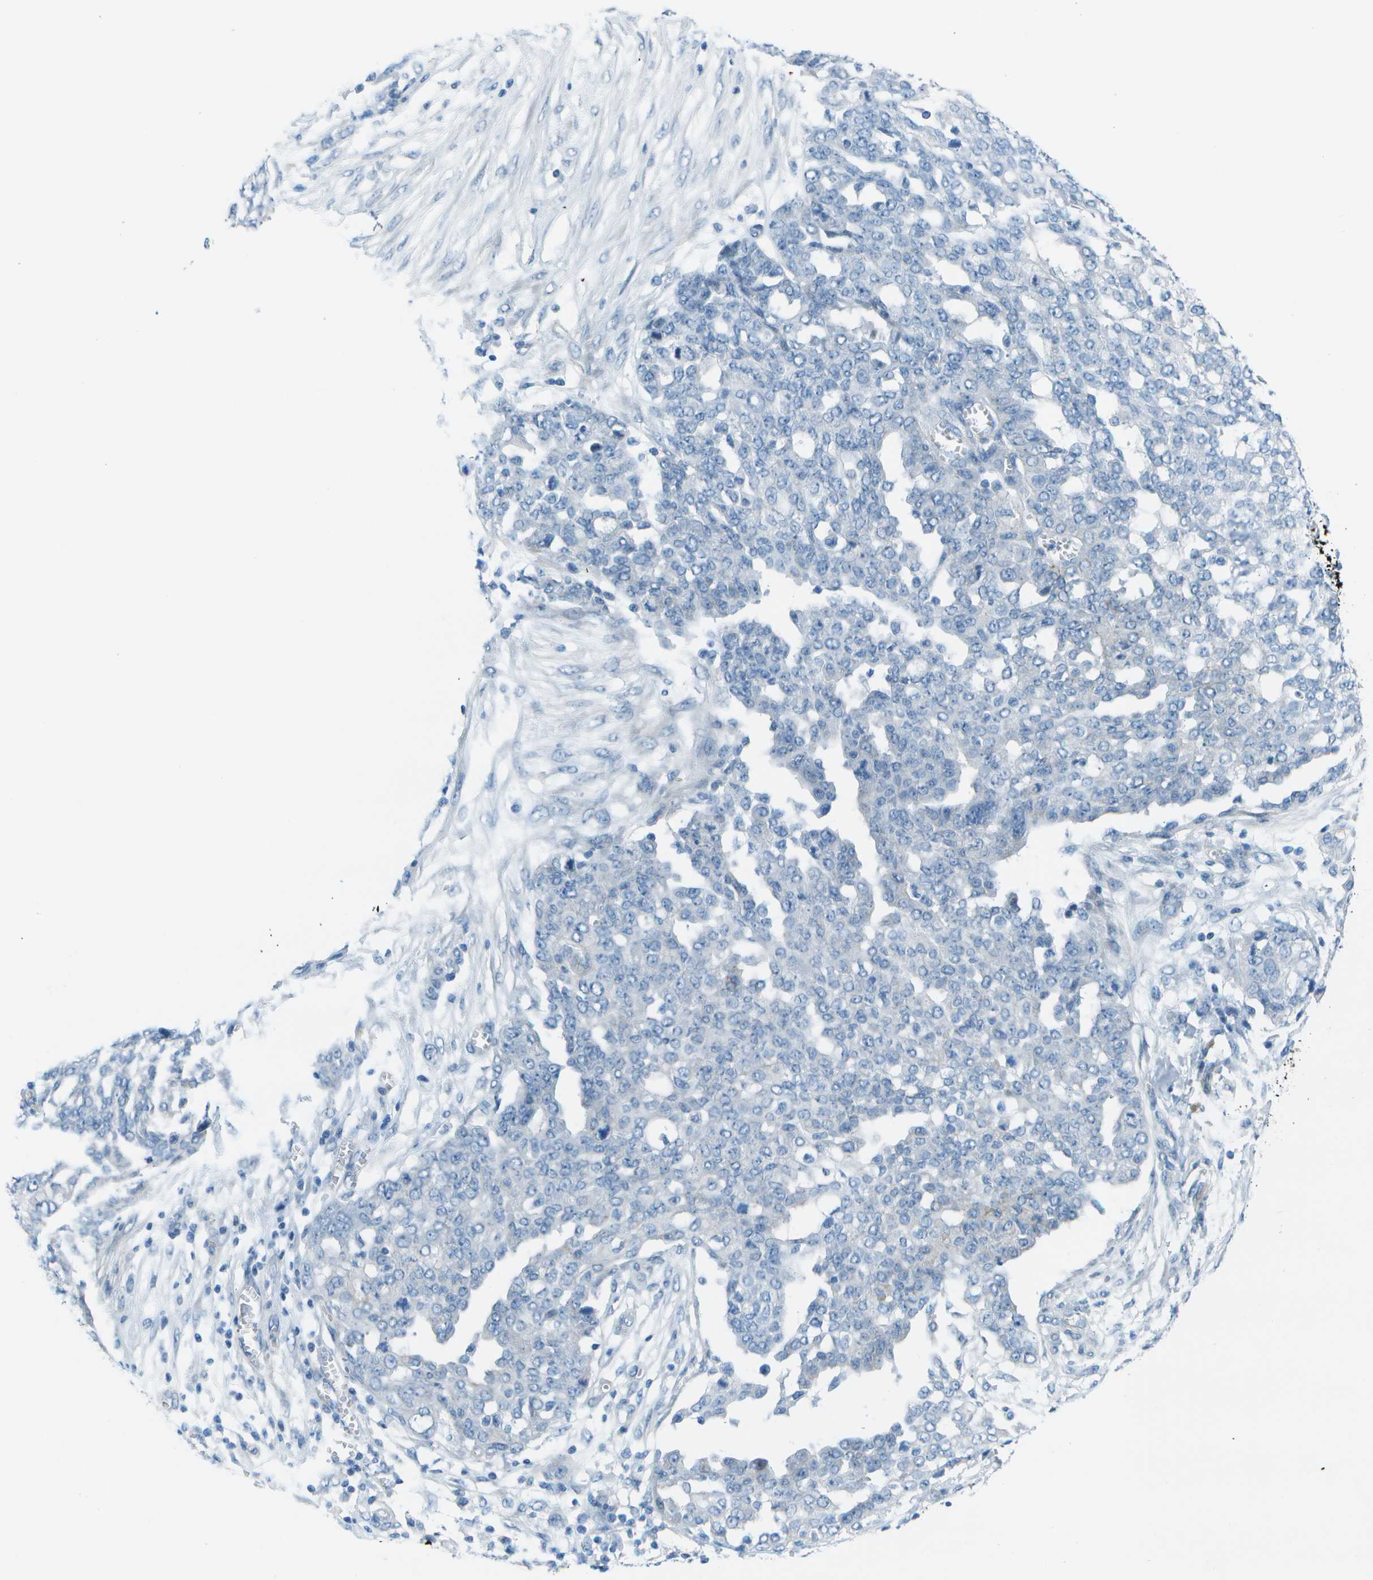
{"staining": {"intensity": "negative", "quantity": "none", "location": "none"}, "tissue": "ovarian cancer", "cell_type": "Tumor cells", "image_type": "cancer", "snomed": [{"axis": "morphology", "description": "Cystadenocarcinoma, serous, NOS"}, {"axis": "topography", "description": "Soft tissue"}, {"axis": "topography", "description": "Ovary"}], "caption": "Tumor cells are negative for brown protein staining in ovarian cancer. (DAB (3,3'-diaminobenzidine) immunohistochemistry with hematoxylin counter stain).", "gene": "SORBS3", "patient": {"sex": "female", "age": 57}}